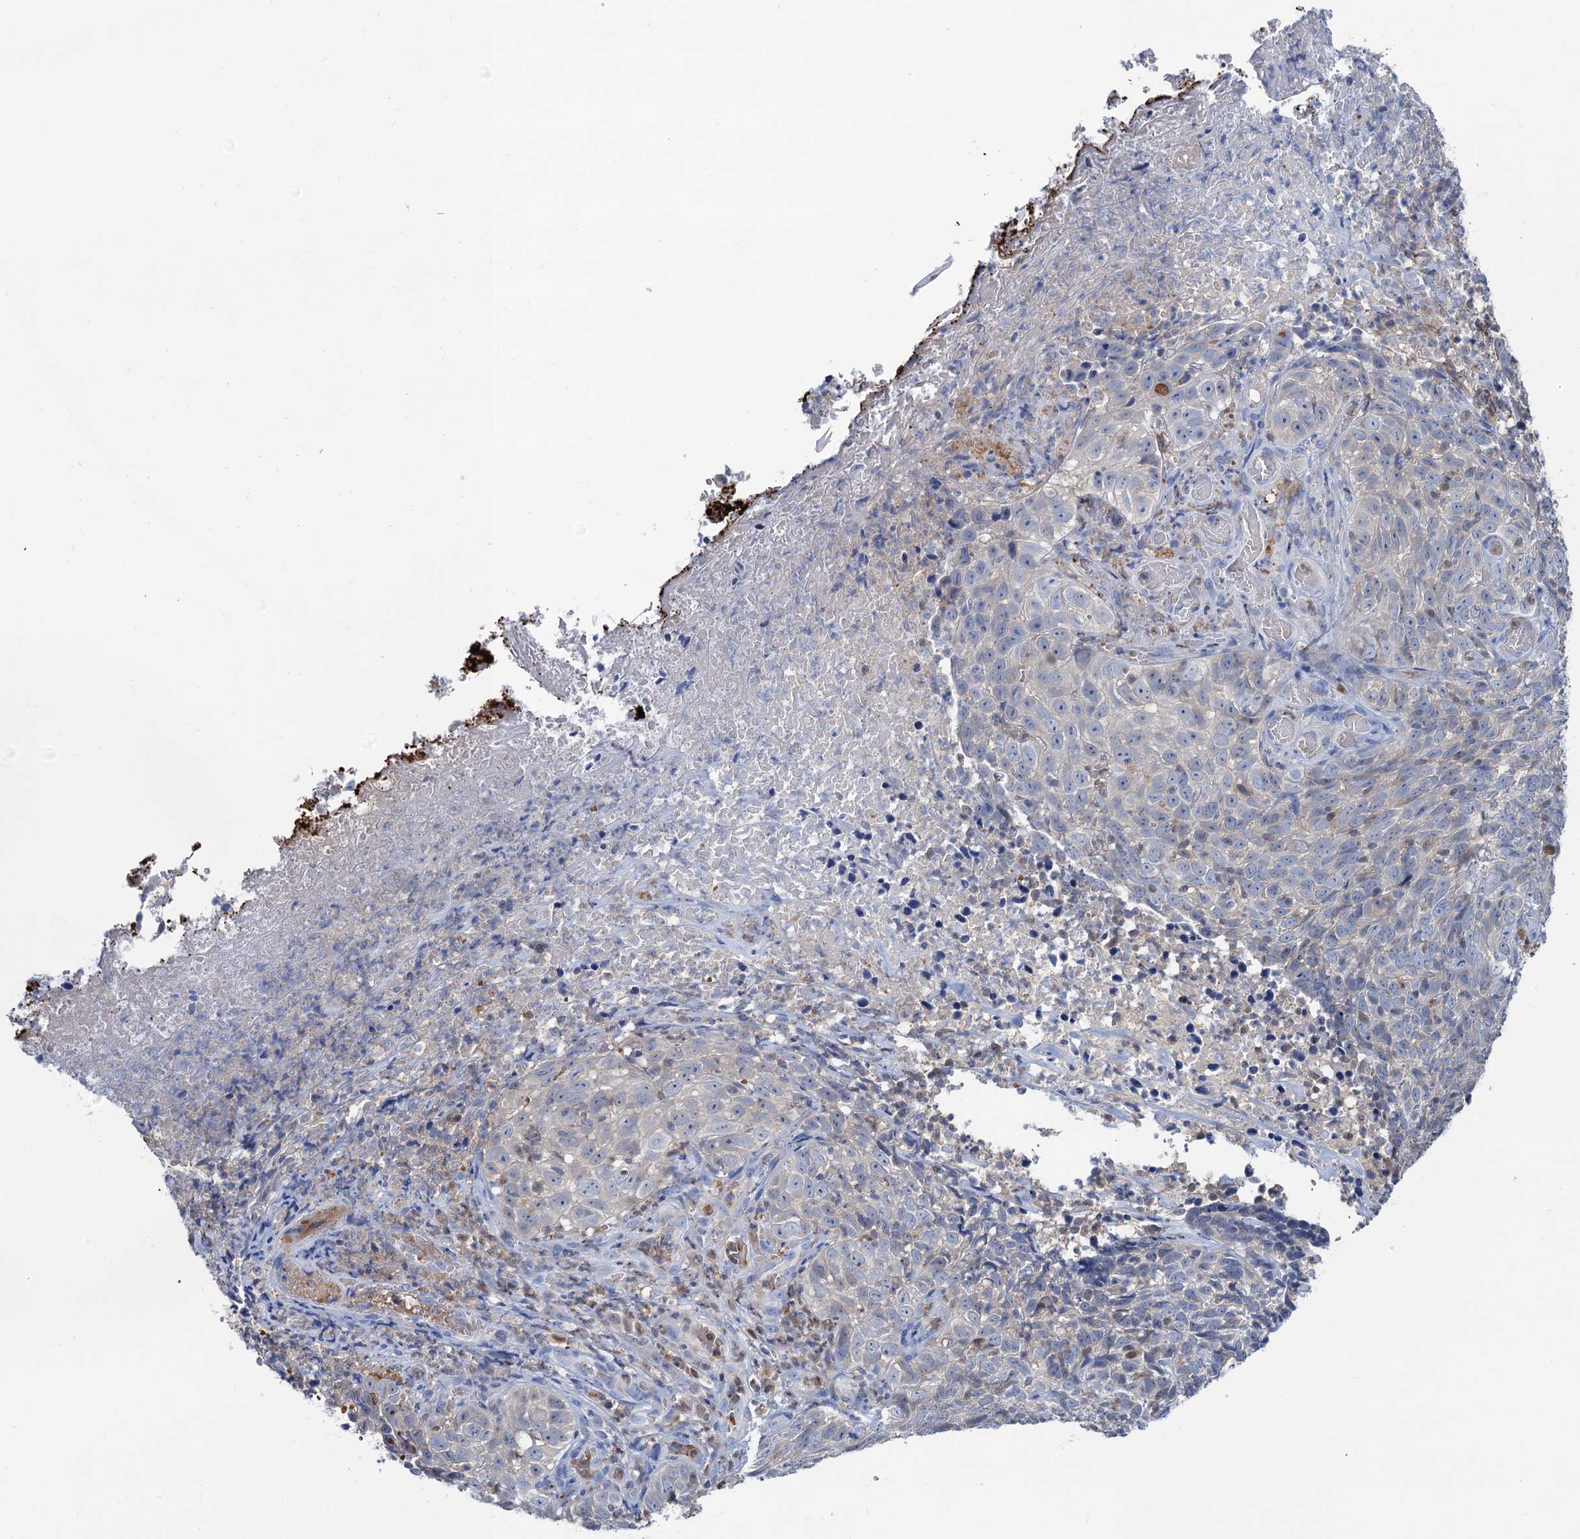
{"staining": {"intensity": "negative", "quantity": "none", "location": "none"}, "tissue": "skin cancer", "cell_type": "Tumor cells", "image_type": "cancer", "snomed": [{"axis": "morphology", "description": "Basal cell carcinoma"}, {"axis": "topography", "description": "Skin"}], "caption": "Immunohistochemical staining of human skin cancer (basal cell carcinoma) exhibits no significant positivity in tumor cells.", "gene": "FAH", "patient": {"sex": "female", "age": 84}}